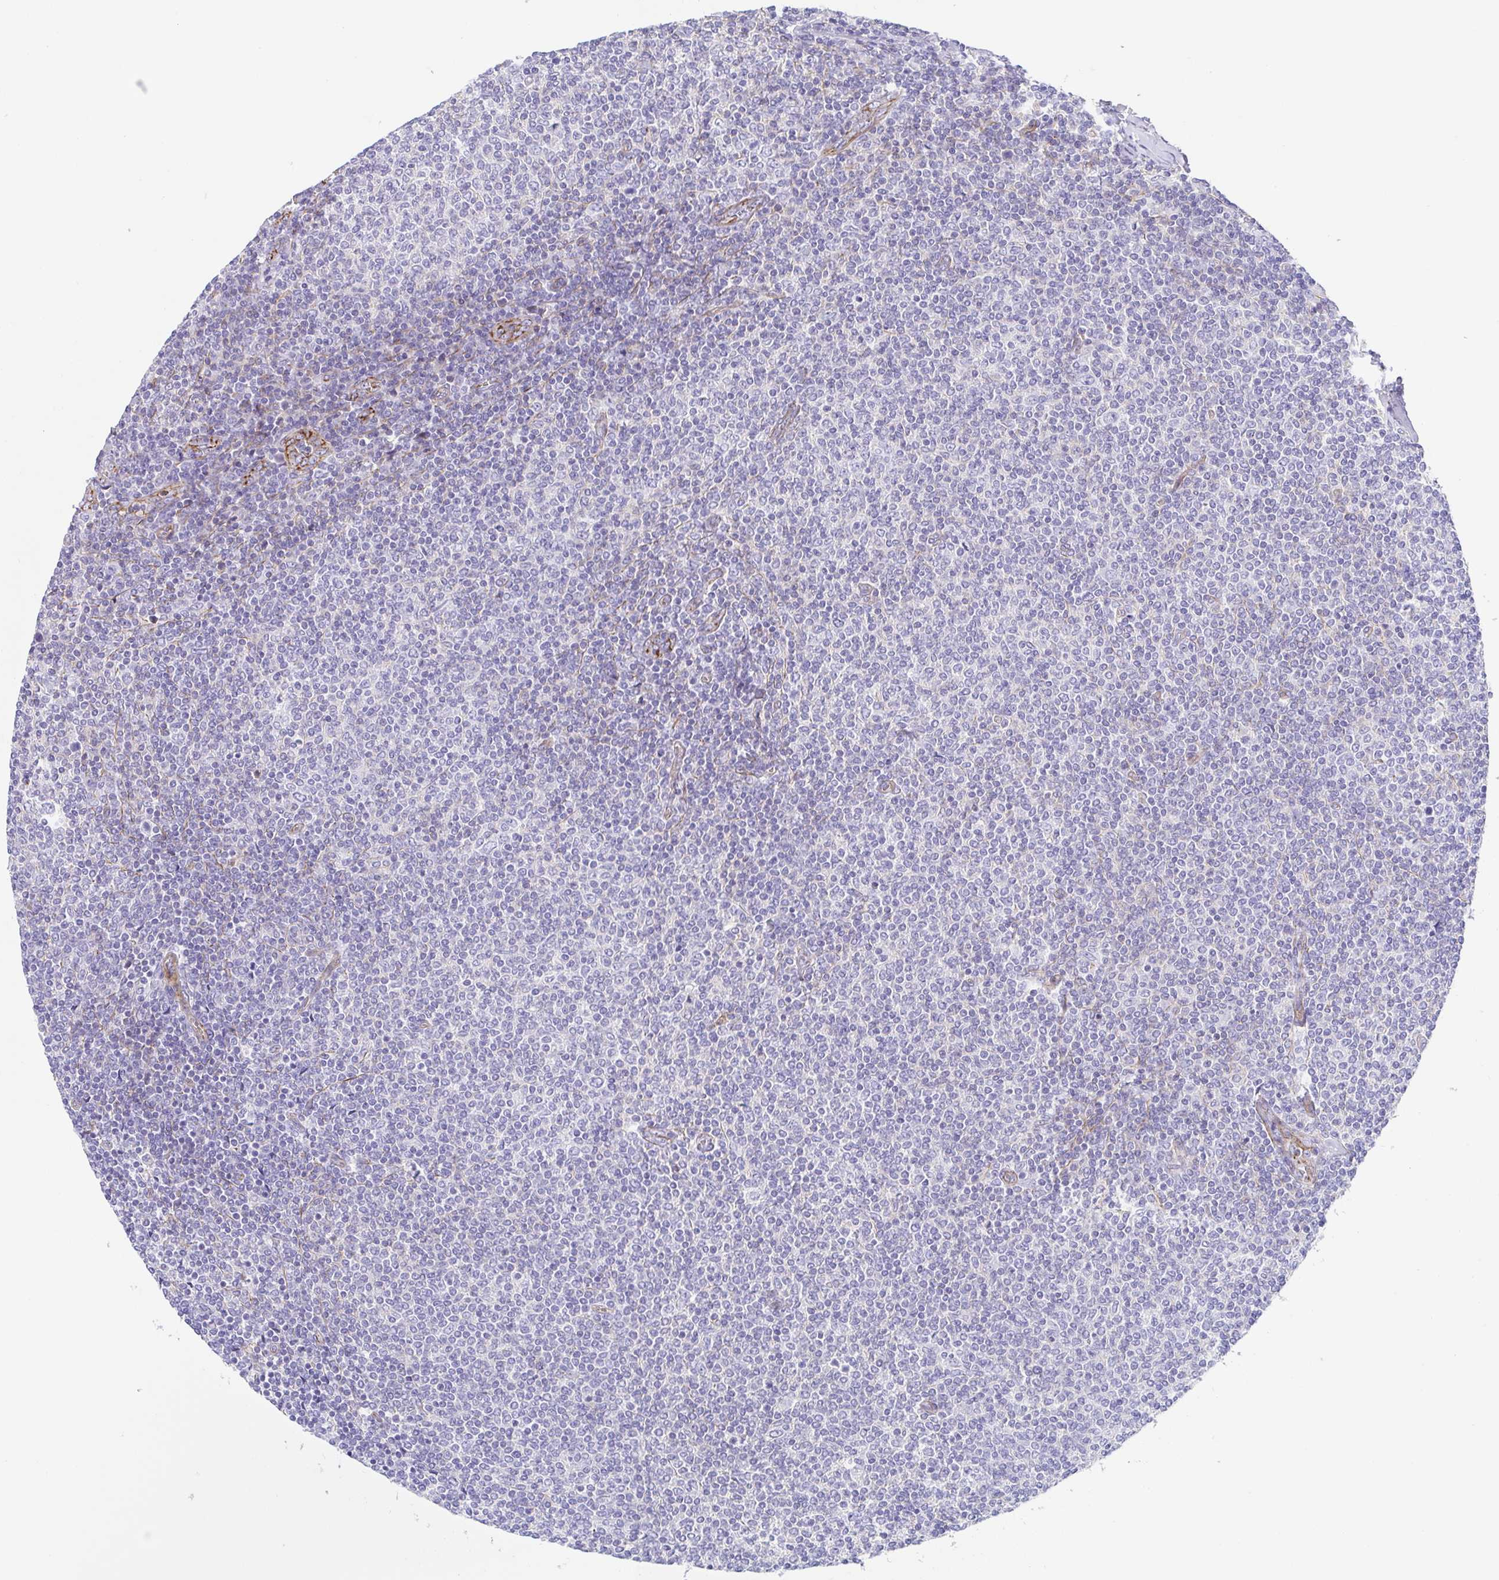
{"staining": {"intensity": "negative", "quantity": "none", "location": "none"}, "tissue": "lymphoma", "cell_type": "Tumor cells", "image_type": "cancer", "snomed": [{"axis": "morphology", "description": "Malignant lymphoma, non-Hodgkin's type, Low grade"}, {"axis": "topography", "description": "Lymph node"}], "caption": "Tumor cells are negative for brown protein staining in lymphoma.", "gene": "TRAM2", "patient": {"sex": "male", "age": 52}}